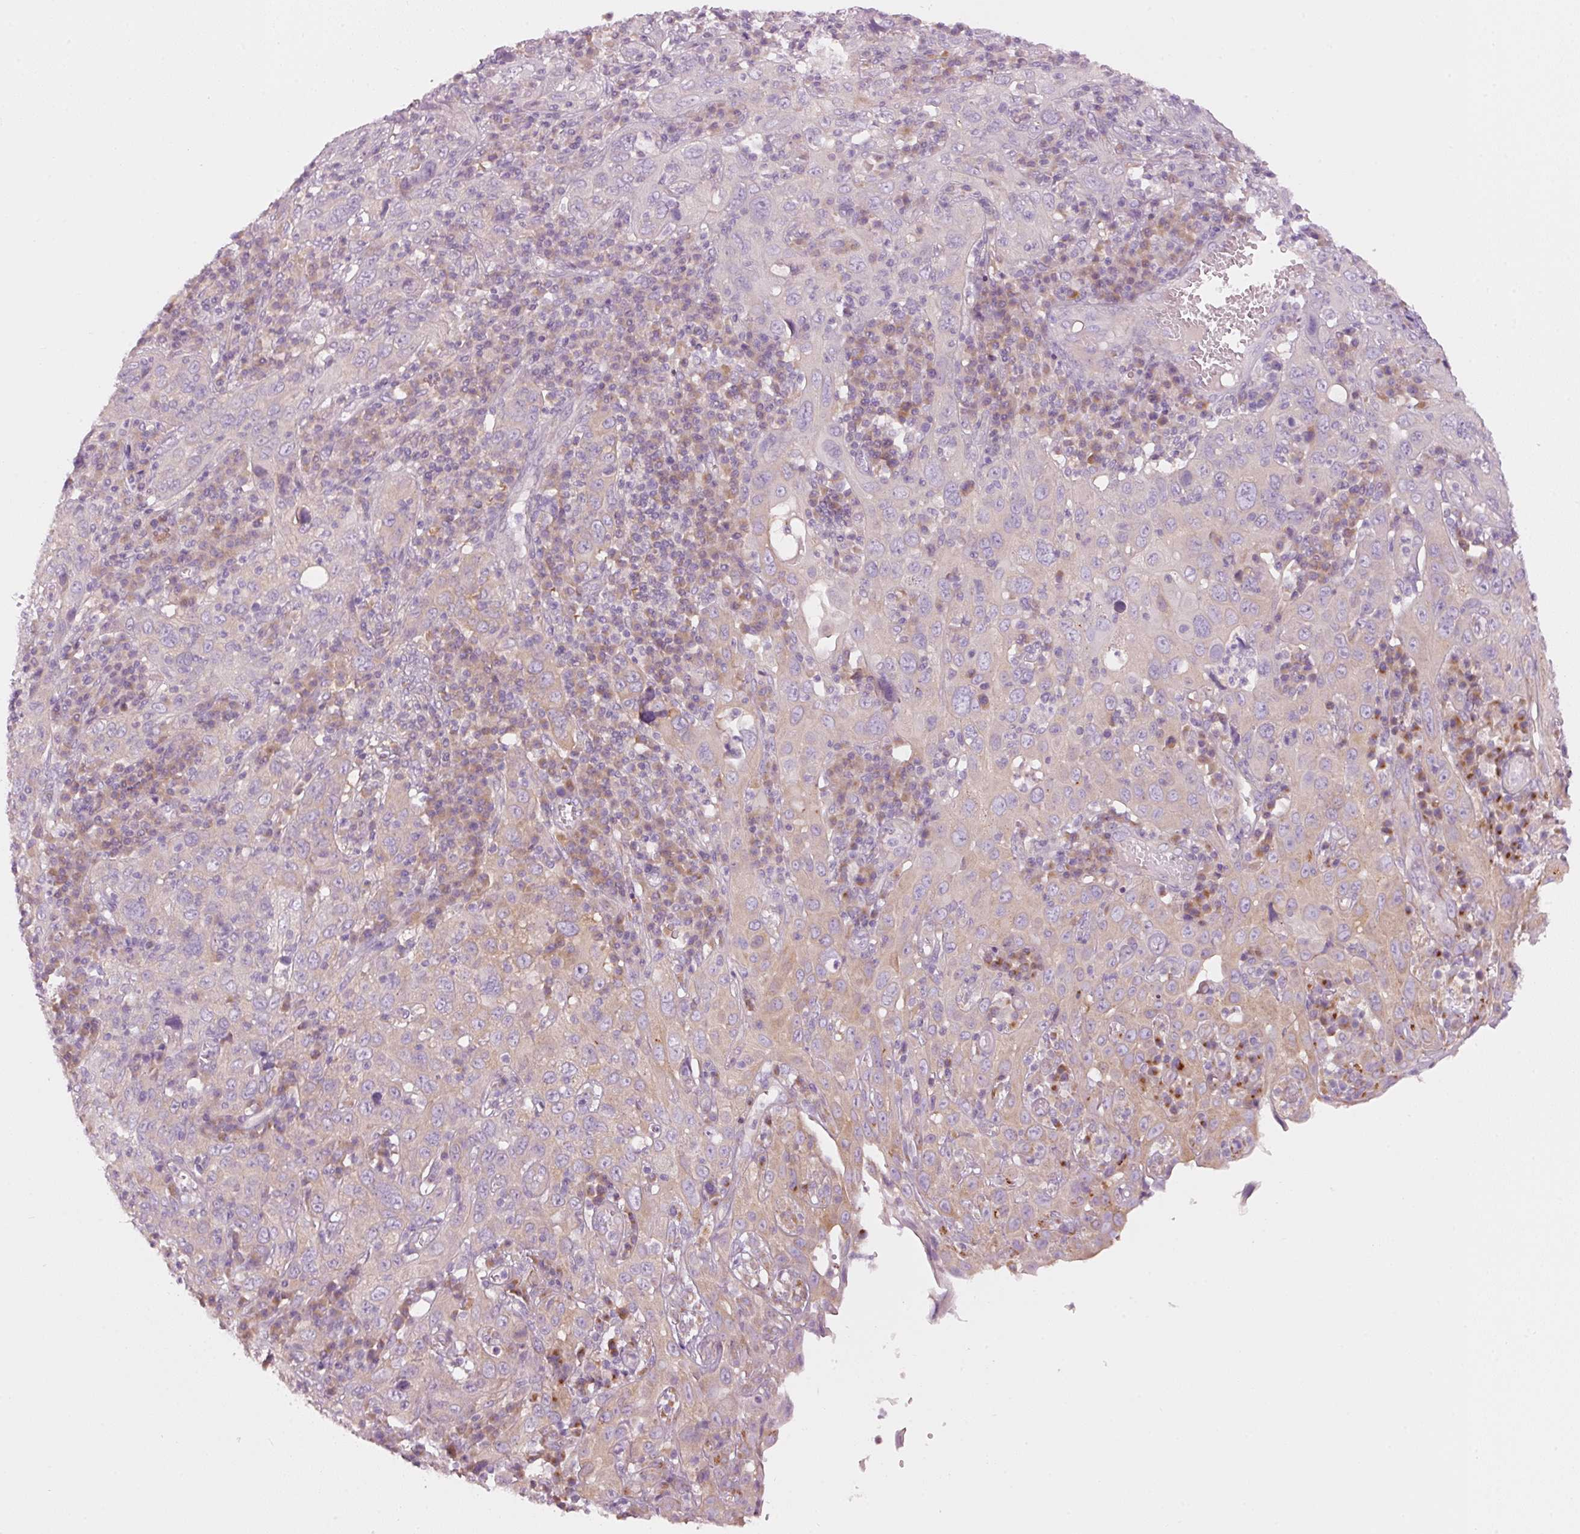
{"staining": {"intensity": "weak", "quantity": "<25%", "location": "cytoplasmic/membranous"}, "tissue": "cervical cancer", "cell_type": "Tumor cells", "image_type": "cancer", "snomed": [{"axis": "morphology", "description": "Squamous cell carcinoma, NOS"}, {"axis": "topography", "description": "Cervix"}], "caption": "Micrograph shows no protein staining in tumor cells of cervical squamous cell carcinoma tissue.", "gene": "PDXDC1", "patient": {"sex": "female", "age": 46}}